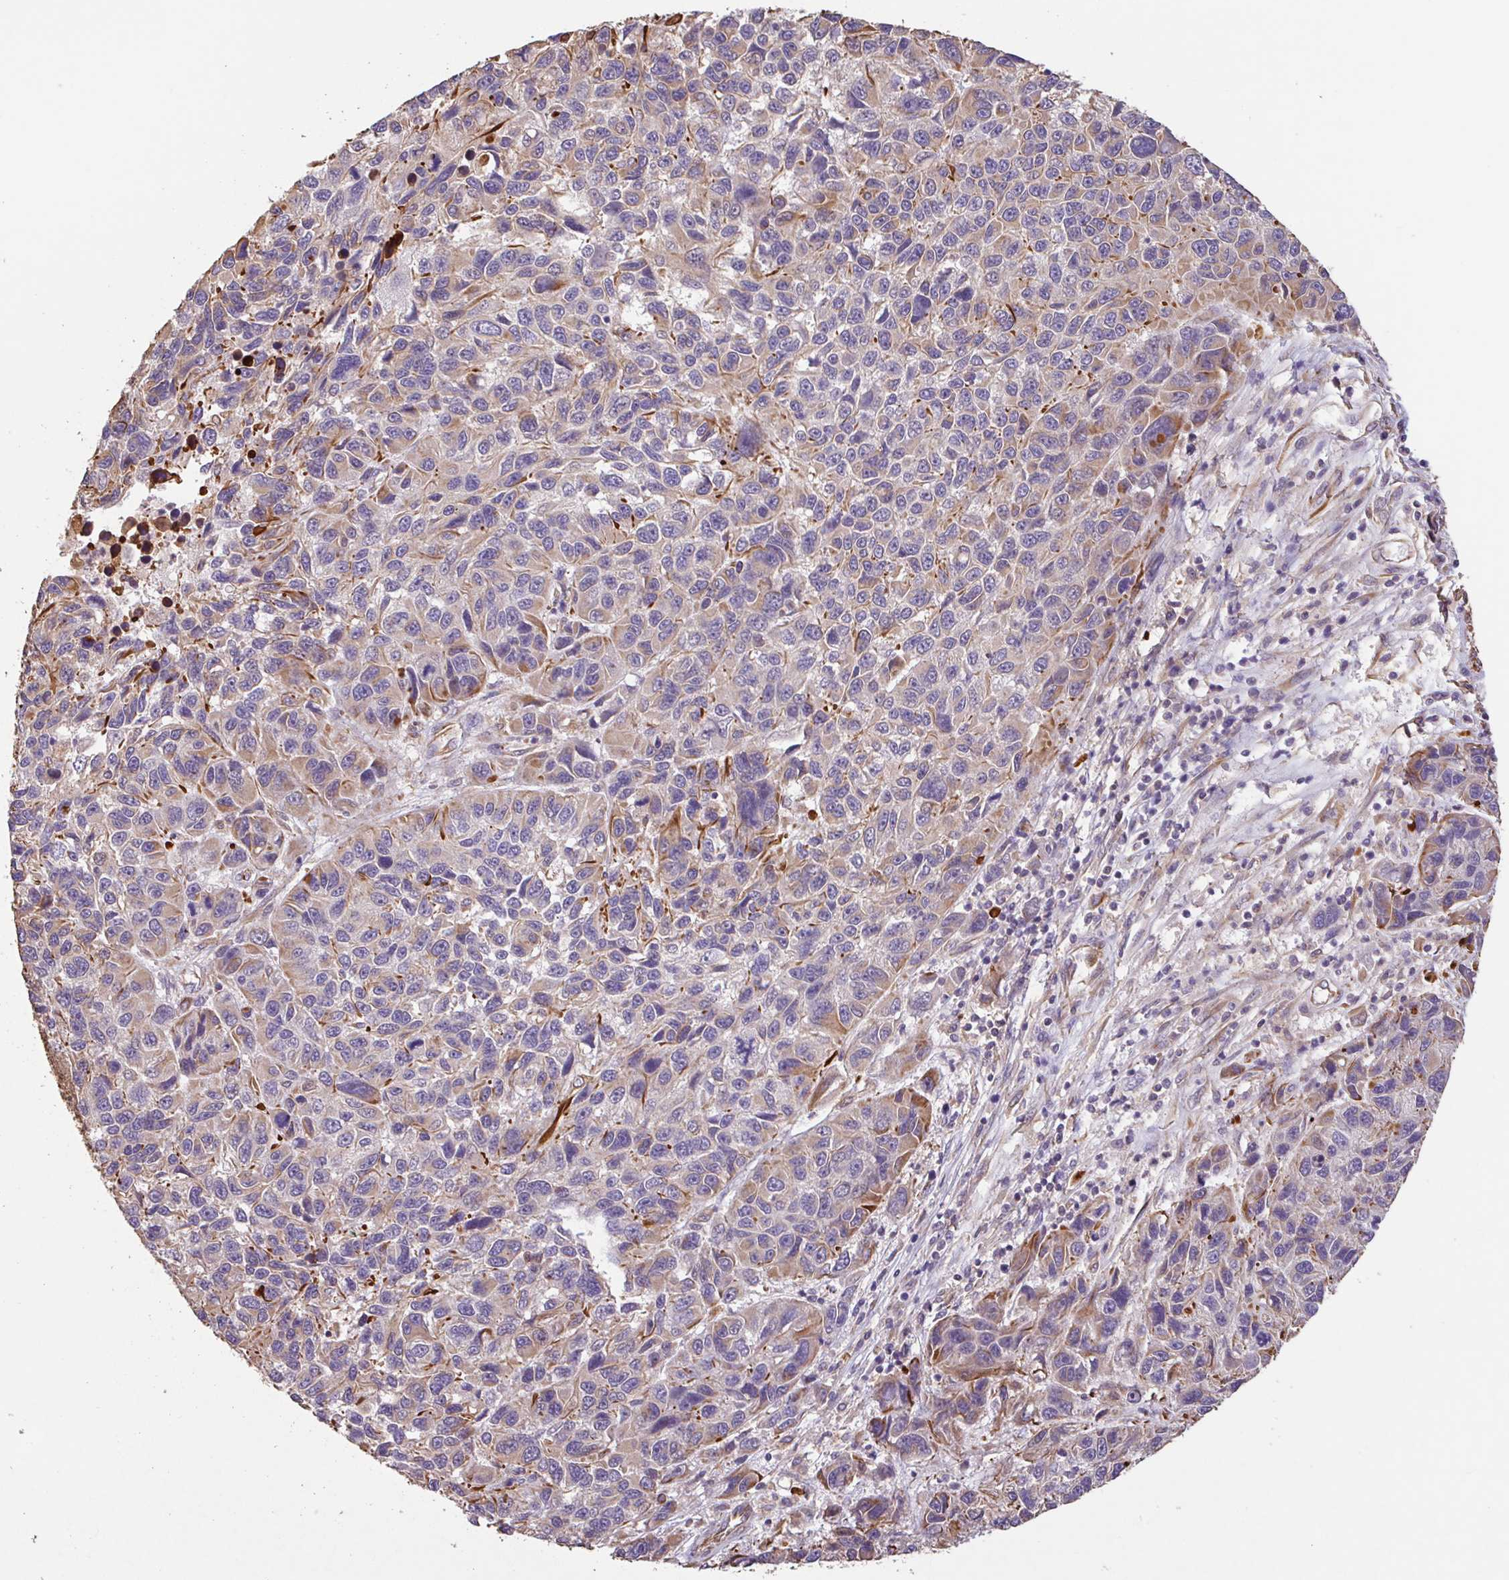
{"staining": {"intensity": "moderate", "quantity": "<25%", "location": "cytoplasmic/membranous"}, "tissue": "melanoma", "cell_type": "Tumor cells", "image_type": "cancer", "snomed": [{"axis": "morphology", "description": "Malignant melanoma, NOS"}, {"axis": "topography", "description": "Skin"}], "caption": "Protein expression analysis of human melanoma reveals moderate cytoplasmic/membranous expression in approximately <25% of tumor cells.", "gene": "ZNF790", "patient": {"sex": "male", "age": 53}}